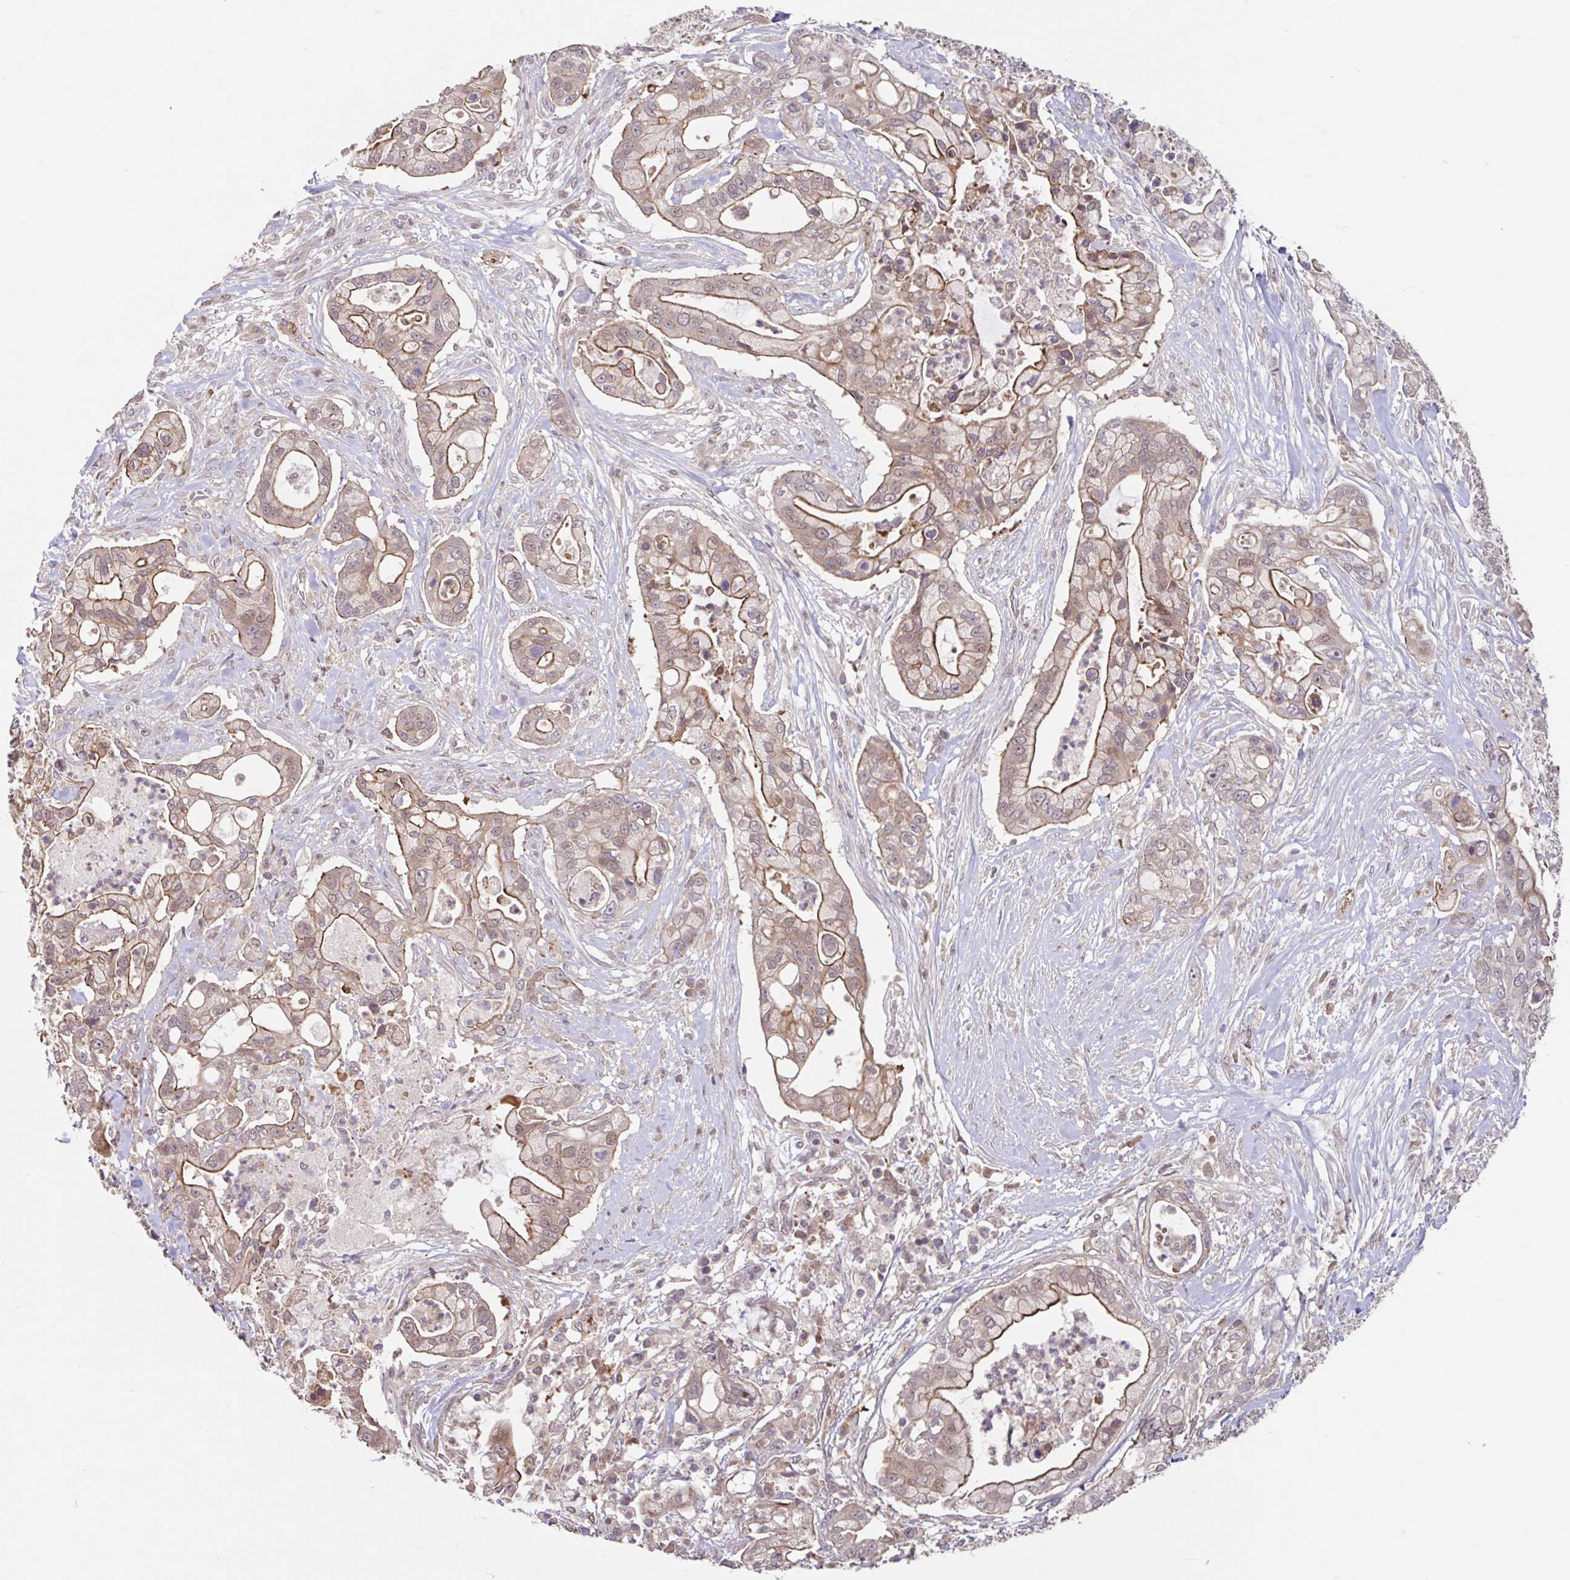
{"staining": {"intensity": "moderate", "quantity": "25%-75%", "location": "cytoplasmic/membranous"}, "tissue": "pancreatic cancer", "cell_type": "Tumor cells", "image_type": "cancer", "snomed": [{"axis": "morphology", "description": "Adenocarcinoma, NOS"}, {"axis": "topography", "description": "Pancreas"}], "caption": "Human pancreatic adenocarcinoma stained with a brown dye reveals moderate cytoplasmic/membranous positive positivity in approximately 25%-75% of tumor cells.", "gene": "STYXL1", "patient": {"sex": "female", "age": 69}}